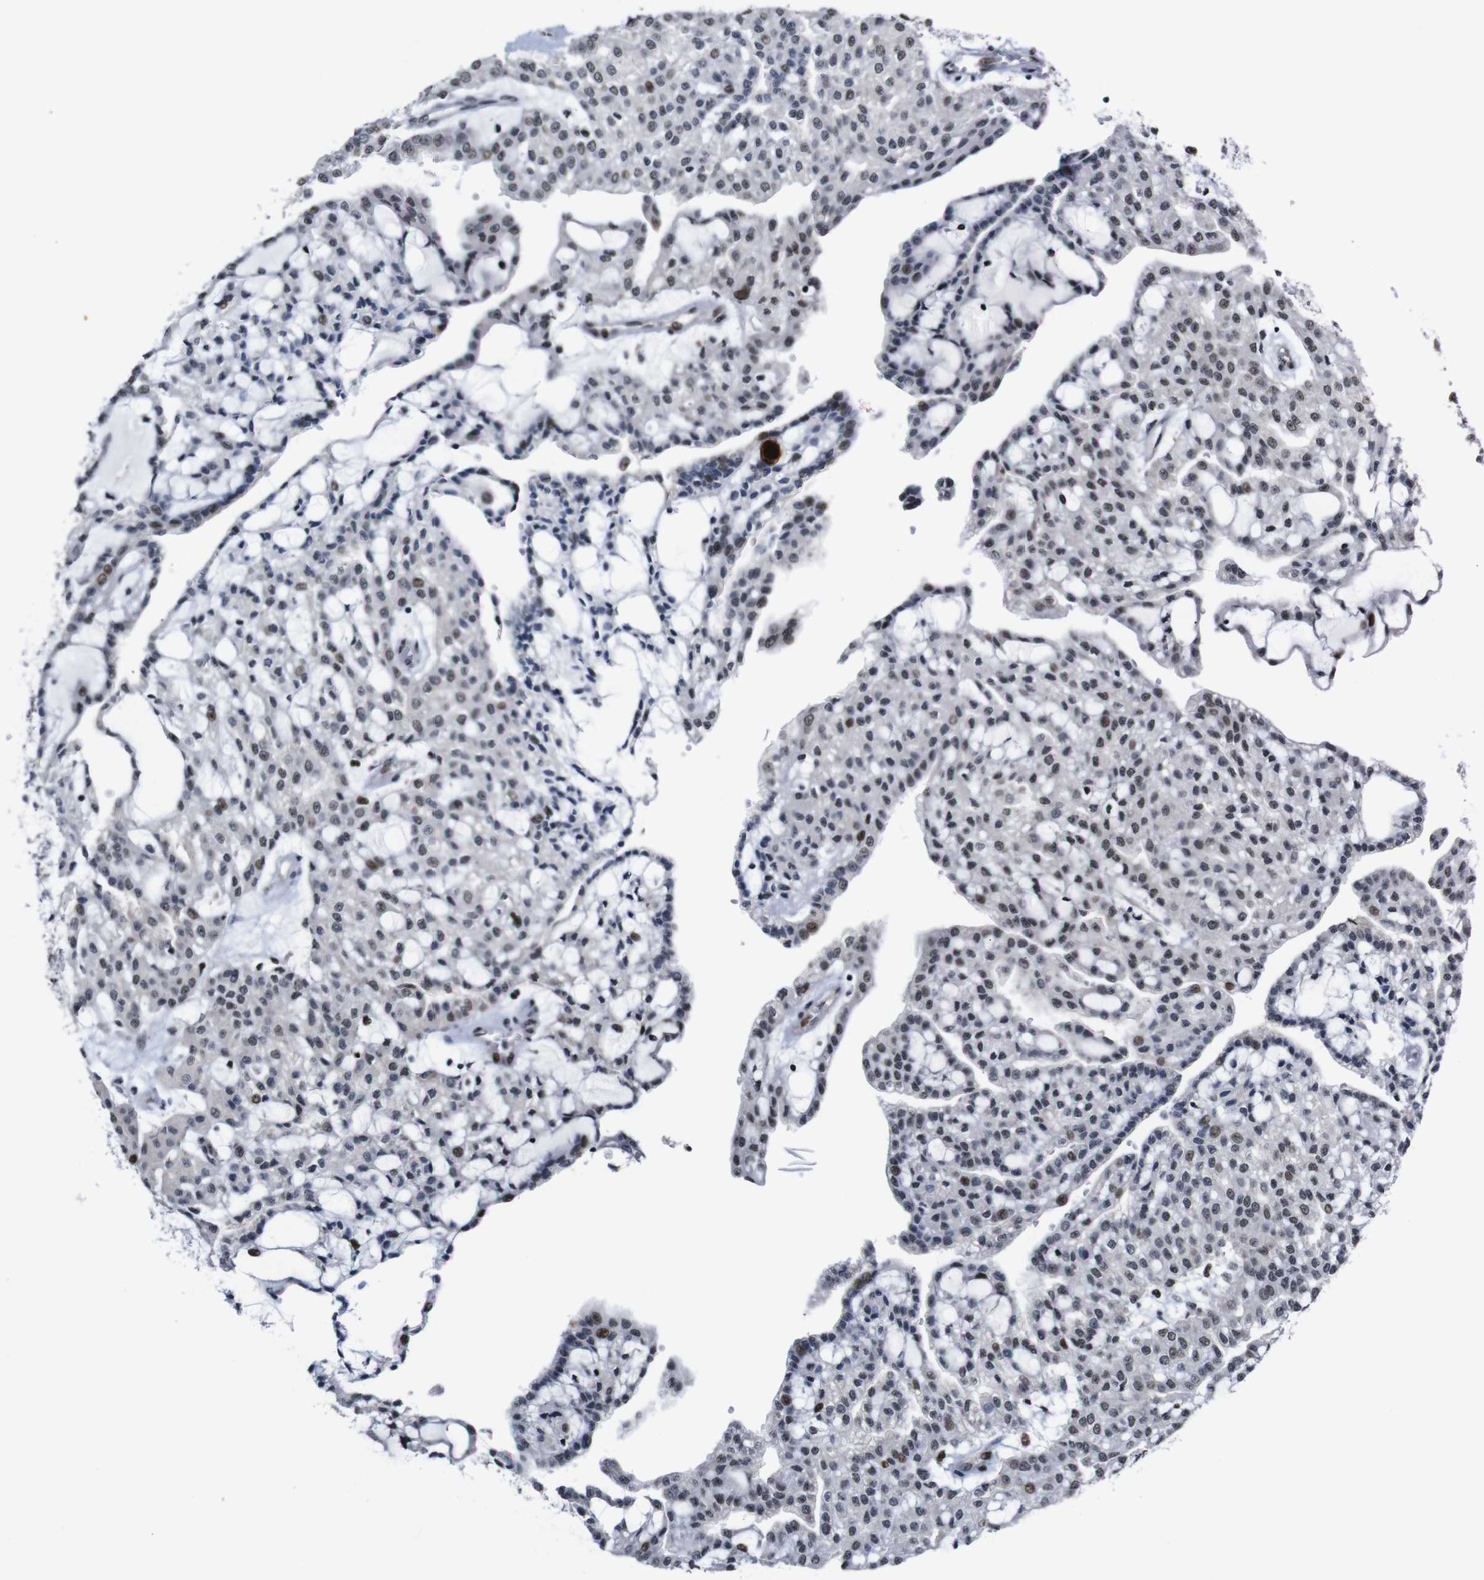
{"staining": {"intensity": "weak", "quantity": "<25%", "location": "nuclear"}, "tissue": "renal cancer", "cell_type": "Tumor cells", "image_type": "cancer", "snomed": [{"axis": "morphology", "description": "Adenocarcinoma, NOS"}, {"axis": "topography", "description": "Kidney"}], "caption": "Tumor cells are negative for brown protein staining in renal cancer.", "gene": "GATA6", "patient": {"sex": "male", "age": 63}}